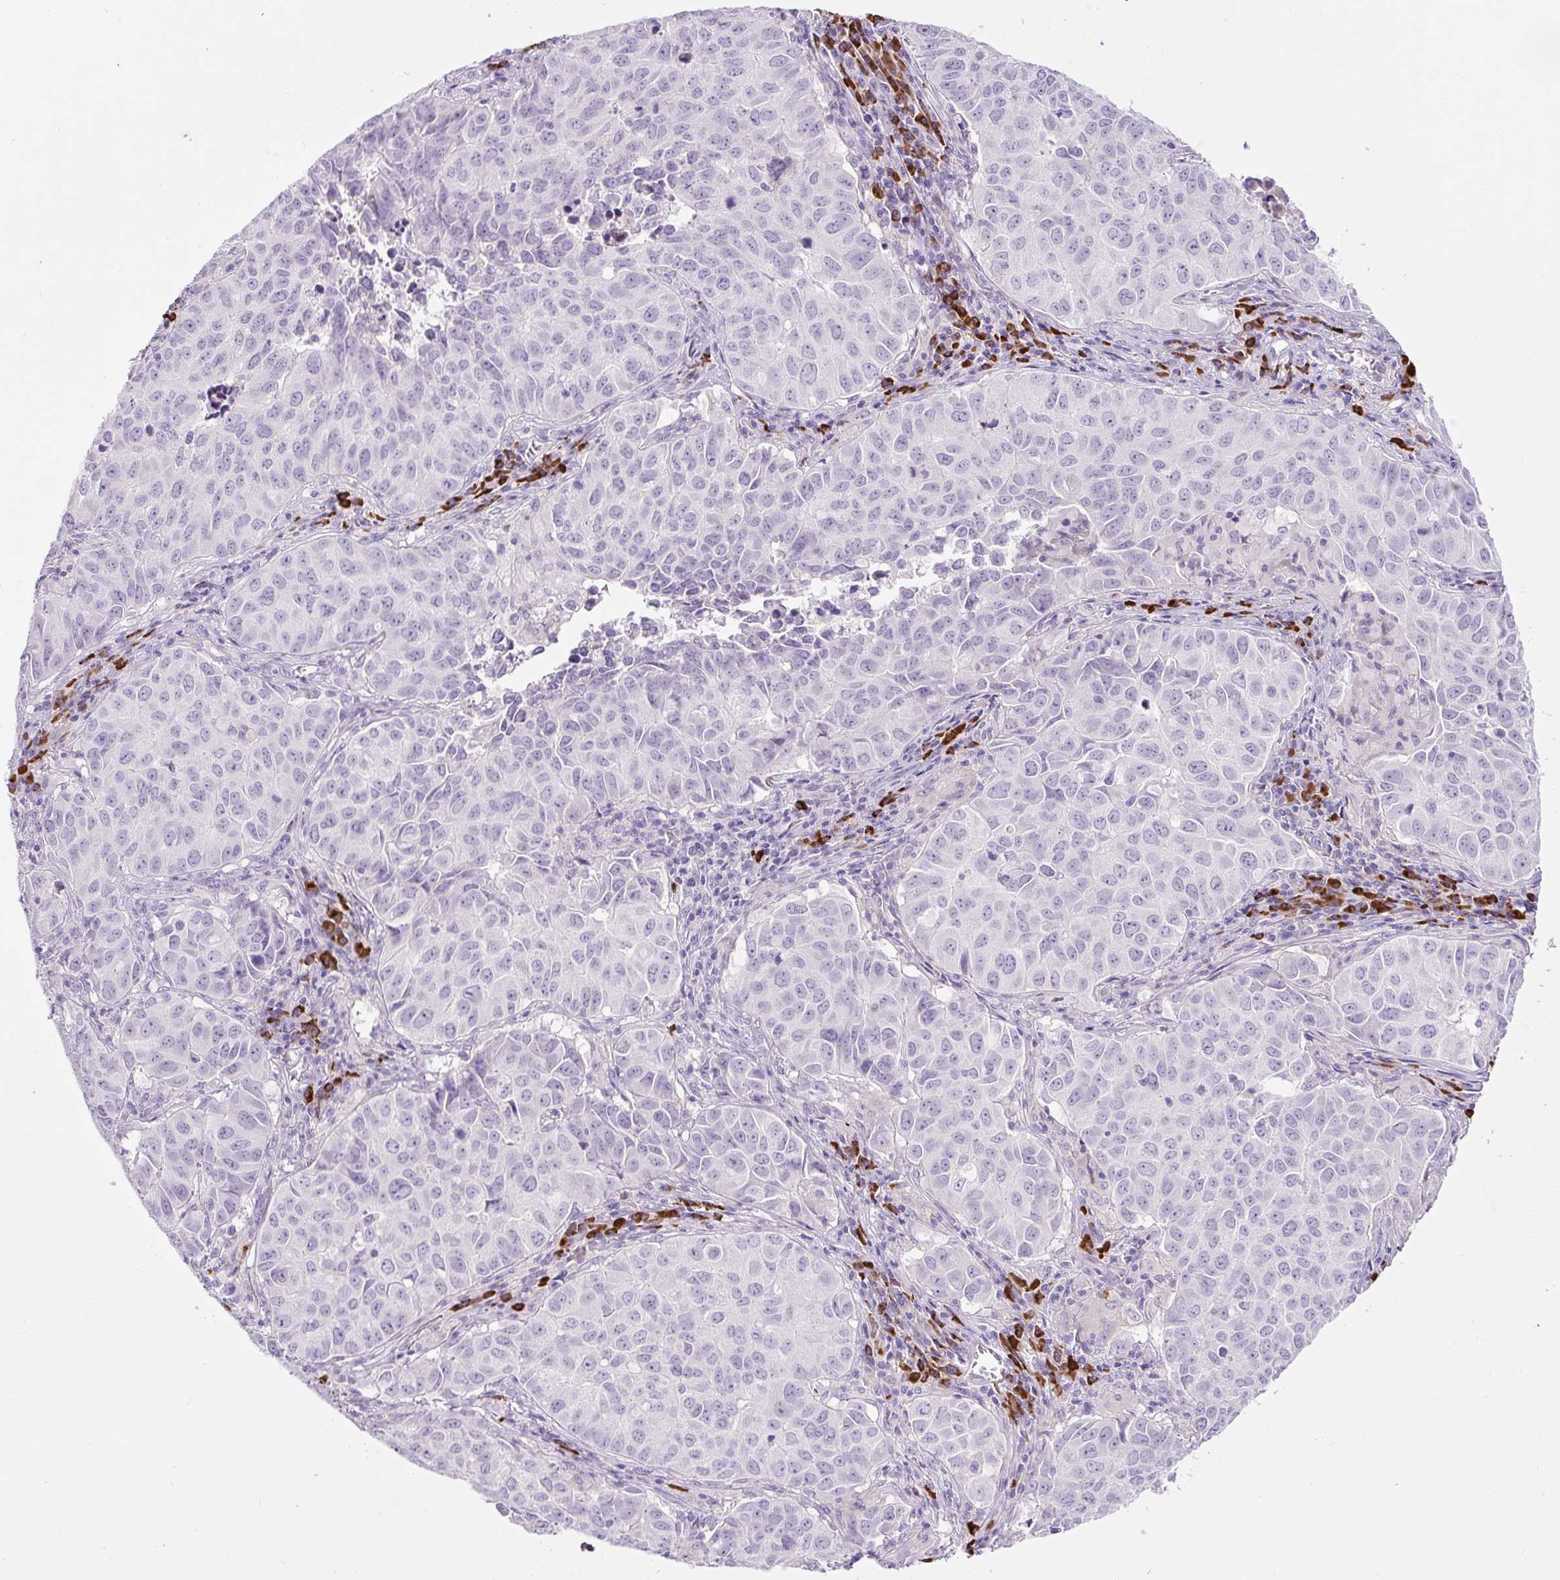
{"staining": {"intensity": "negative", "quantity": "none", "location": "none"}, "tissue": "lung cancer", "cell_type": "Tumor cells", "image_type": "cancer", "snomed": [{"axis": "morphology", "description": "Adenocarcinoma, NOS"}, {"axis": "topography", "description": "Lung"}], "caption": "Immunohistochemistry of human lung adenocarcinoma demonstrates no expression in tumor cells.", "gene": "RNF212B", "patient": {"sex": "female", "age": 50}}